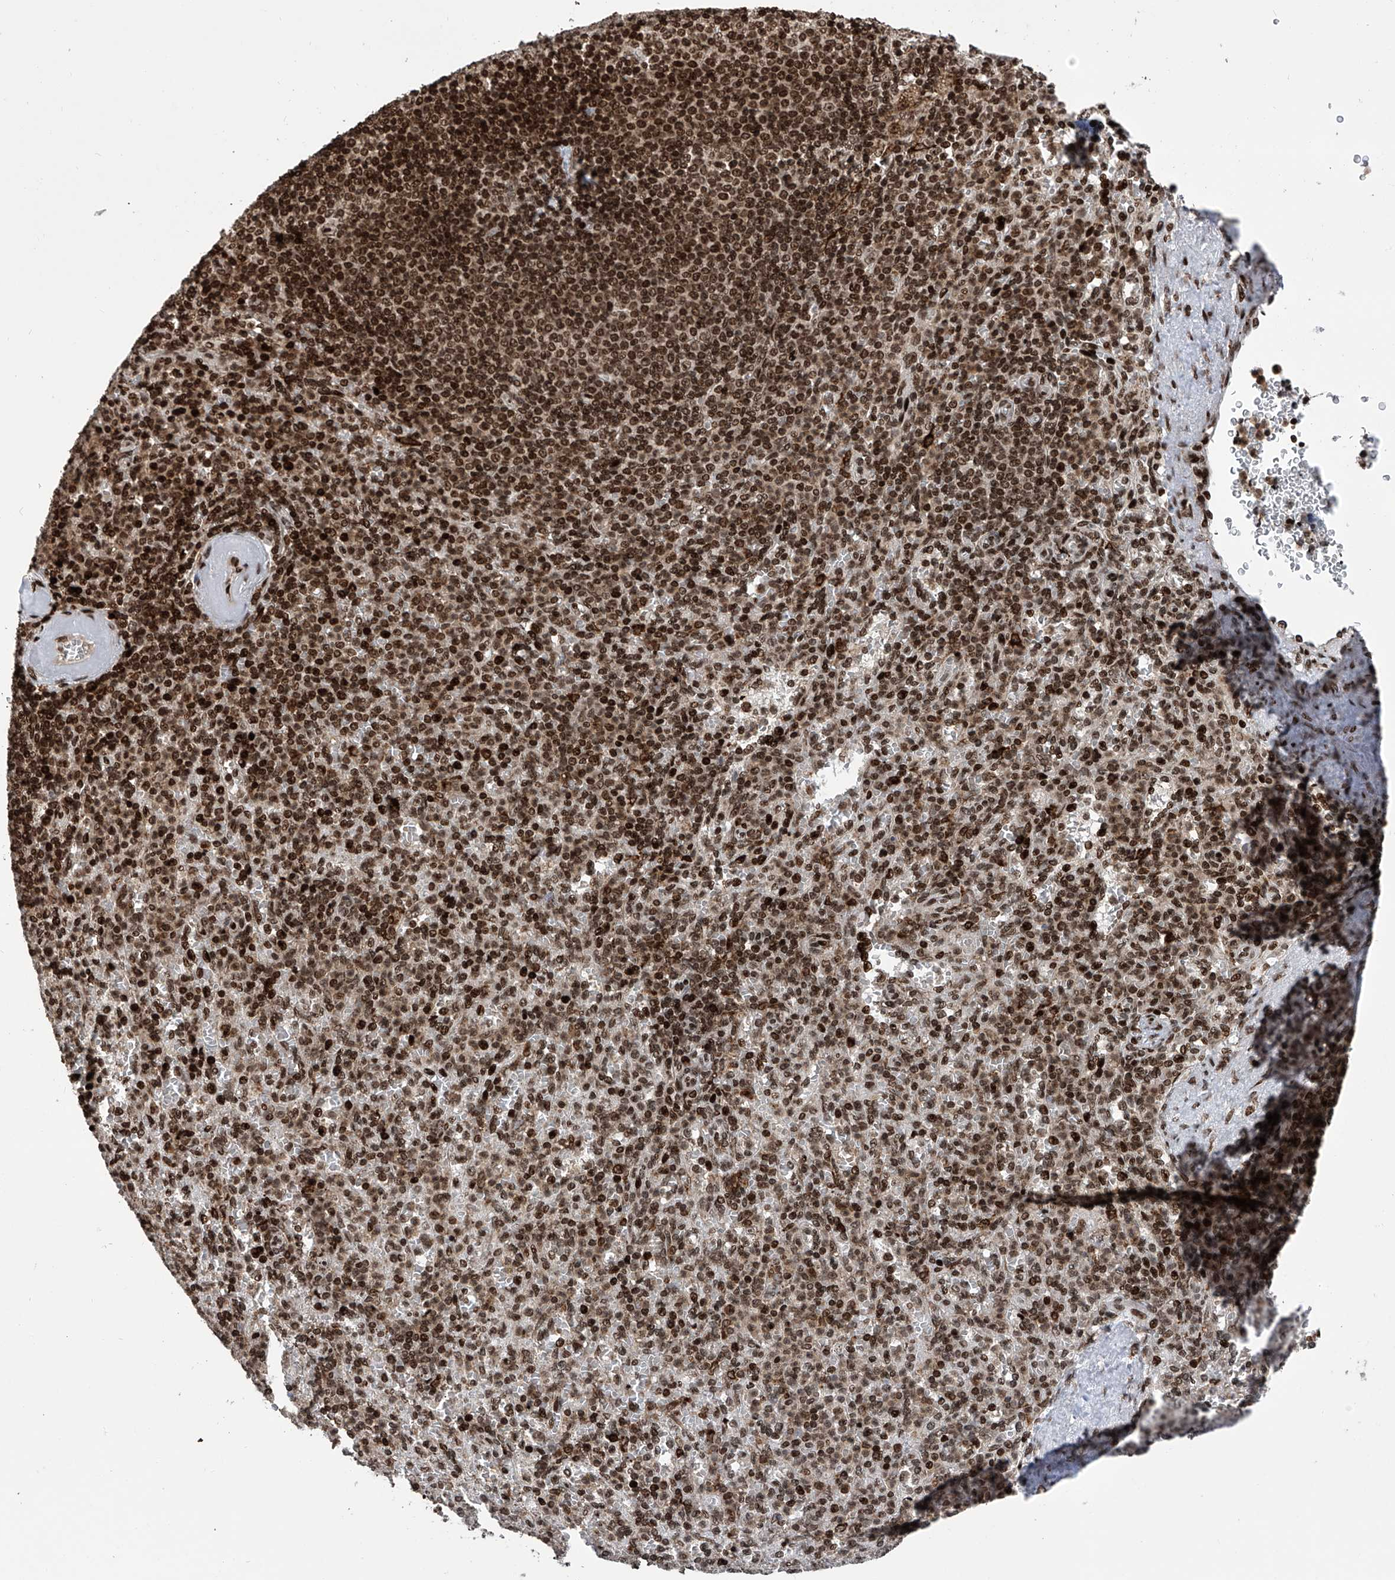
{"staining": {"intensity": "strong", "quantity": ">75%", "location": "nuclear"}, "tissue": "spleen", "cell_type": "Cells in red pulp", "image_type": "normal", "snomed": [{"axis": "morphology", "description": "Normal tissue, NOS"}, {"axis": "topography", "description": "Spleen"}], "caption": "An image of spleen stained for a protein demonstrates strong nuclear brown staining in cells in red pulp.", "gene": "PAK1IP1", "patient": {"sex": "female", "age": 74}}